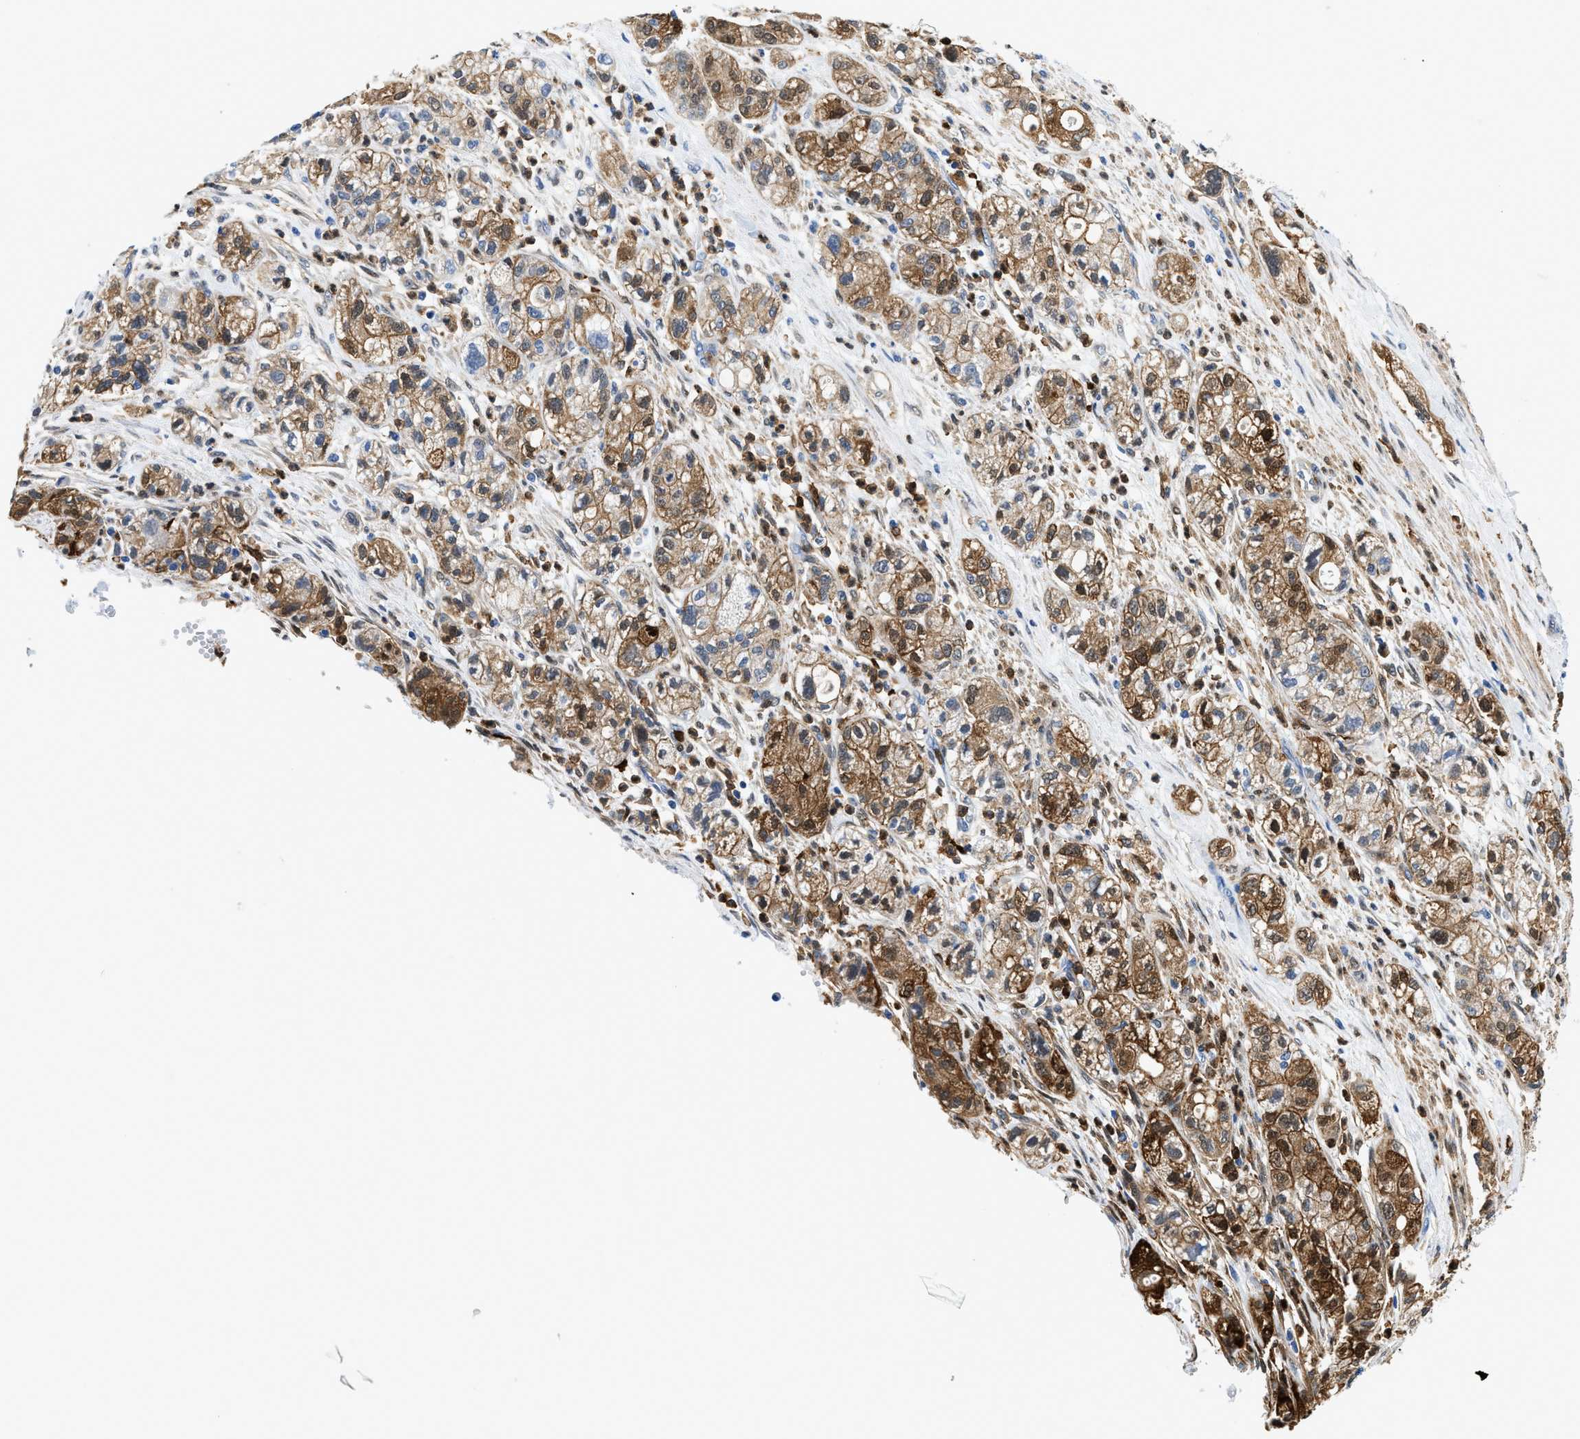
{"staining": {"intensity": "moderate", "quantity": ">75%", "location": "cytoplasmic/membranous"}, "tissue": "pancreatic cancer", "cell_type": "Tumor cells", "image_type": "cancer", "snomed": [{"axis": "morphology", "description": "Adenocarcinoma, NOS"}, {"axis": "topography", "description": "Pancreas"}], "caption": "This histopathology image demonstrates immunohistochemistry staining of human pancreatic cancer (adenocarcinoma), with medium moderate cytoplasmic/membranous positivity in approximately >75% of tumor cells.", "gene": "GSN", "patient": {"sex": "female", "age": 78}}